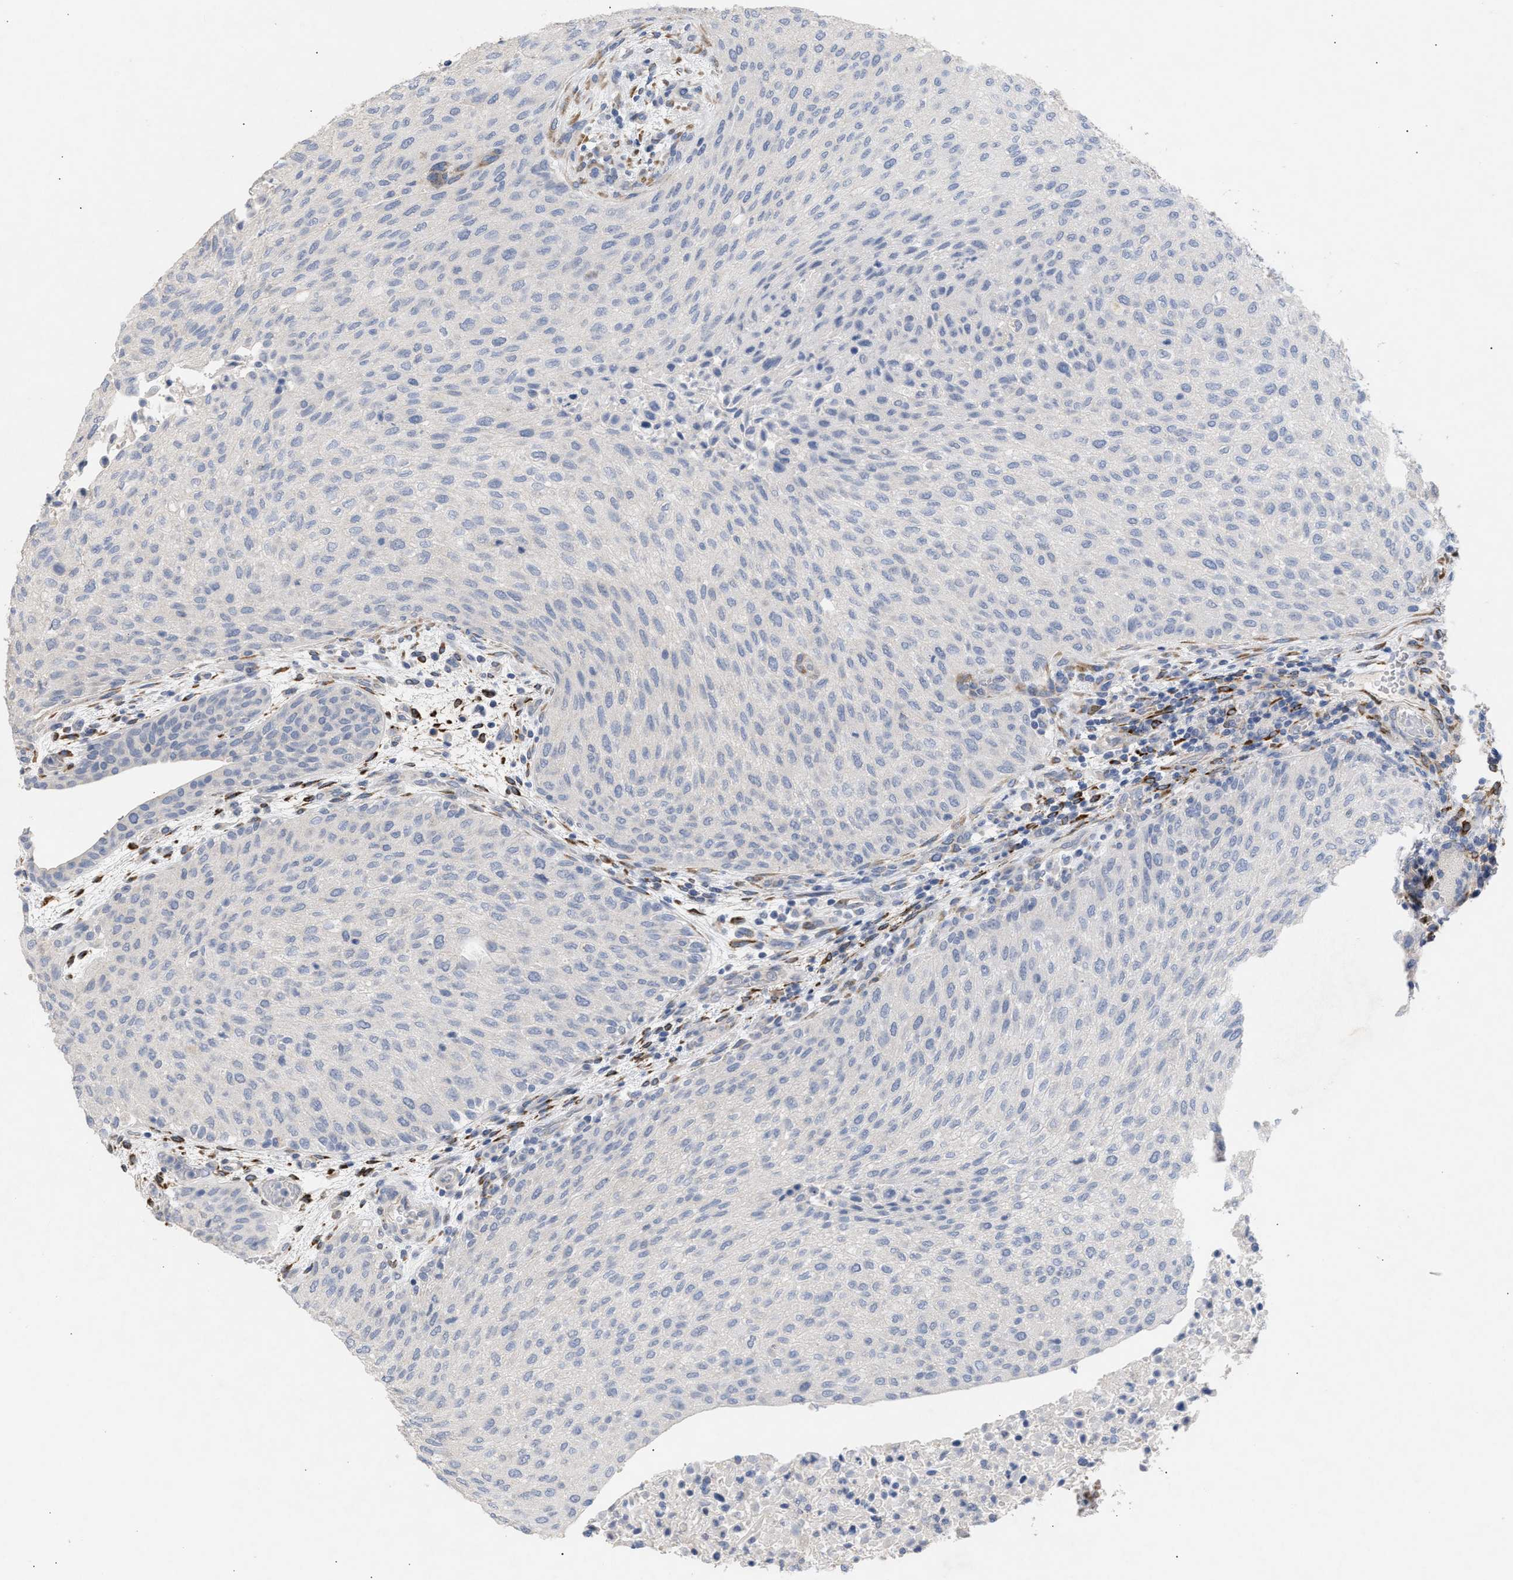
{"staining": {"intensity": "negative", "quantity": "none", "location": "none"}, "tissue": "urothelial cancer", "cell_type": "Tumor cells", "image_type": "cancer", "snomed": [{"axis": "morphology", "description": "Urothelial carcinoma, Low grade"}, {"axis": "morphology", "description": "Urothelial carcinoma, High grade"}, {"axis": "topography", "description": "Urinary bladder"}], "caption": "IHC micrograph of neoplastic tissue: urothelial carcinoma (low-grade) stained with DAB reveals no significant protein staining in tumor cells. Brightfield microscopy of immunohistochemistry (IHC) stained with DAB (3,3'-diaminobenzidine) (brown) and hematoxylin (blue), captured at high magnification.", "gene": "SELENOM", "patient": {"sex": "male", "age": 35}}